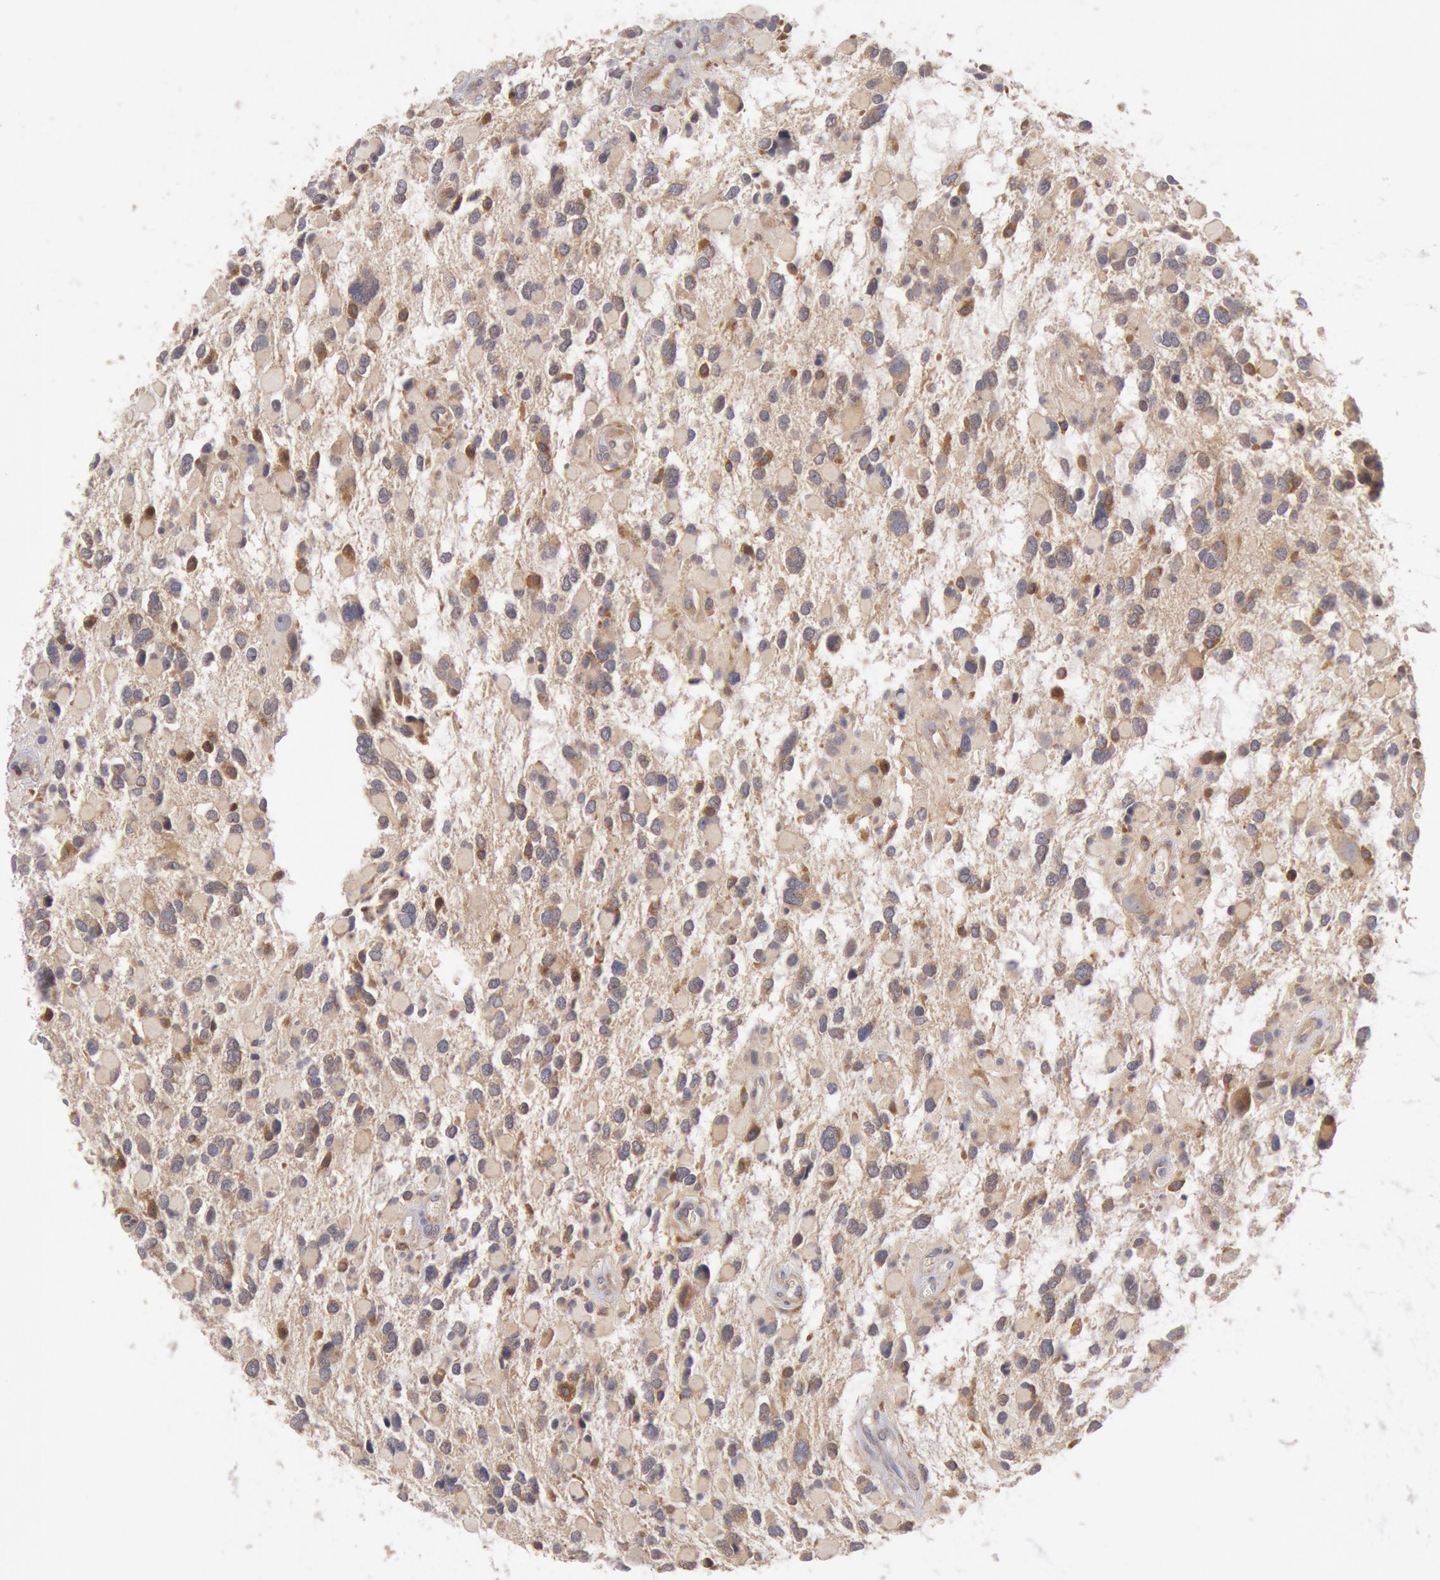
{"staining": {"intensity": "moderate", "quantity": "<25%", "location": "cytoplasmic/membranous"}, "tissue": "glioma", "cell_type": "Tumor cells", "image_type": "cancer", "snomed": [{"axis": "morphology", "description": "Glioma, malignant, High grade"}, {"axis": "topography", "description": "Brain"}], "caption": "Moderate cytoplasmic/membranous staining is seen in approximately <25% of tumor cells in glioma.", "gene": "PIK3R1", "patient": {"sex": "female", "age": 37}}